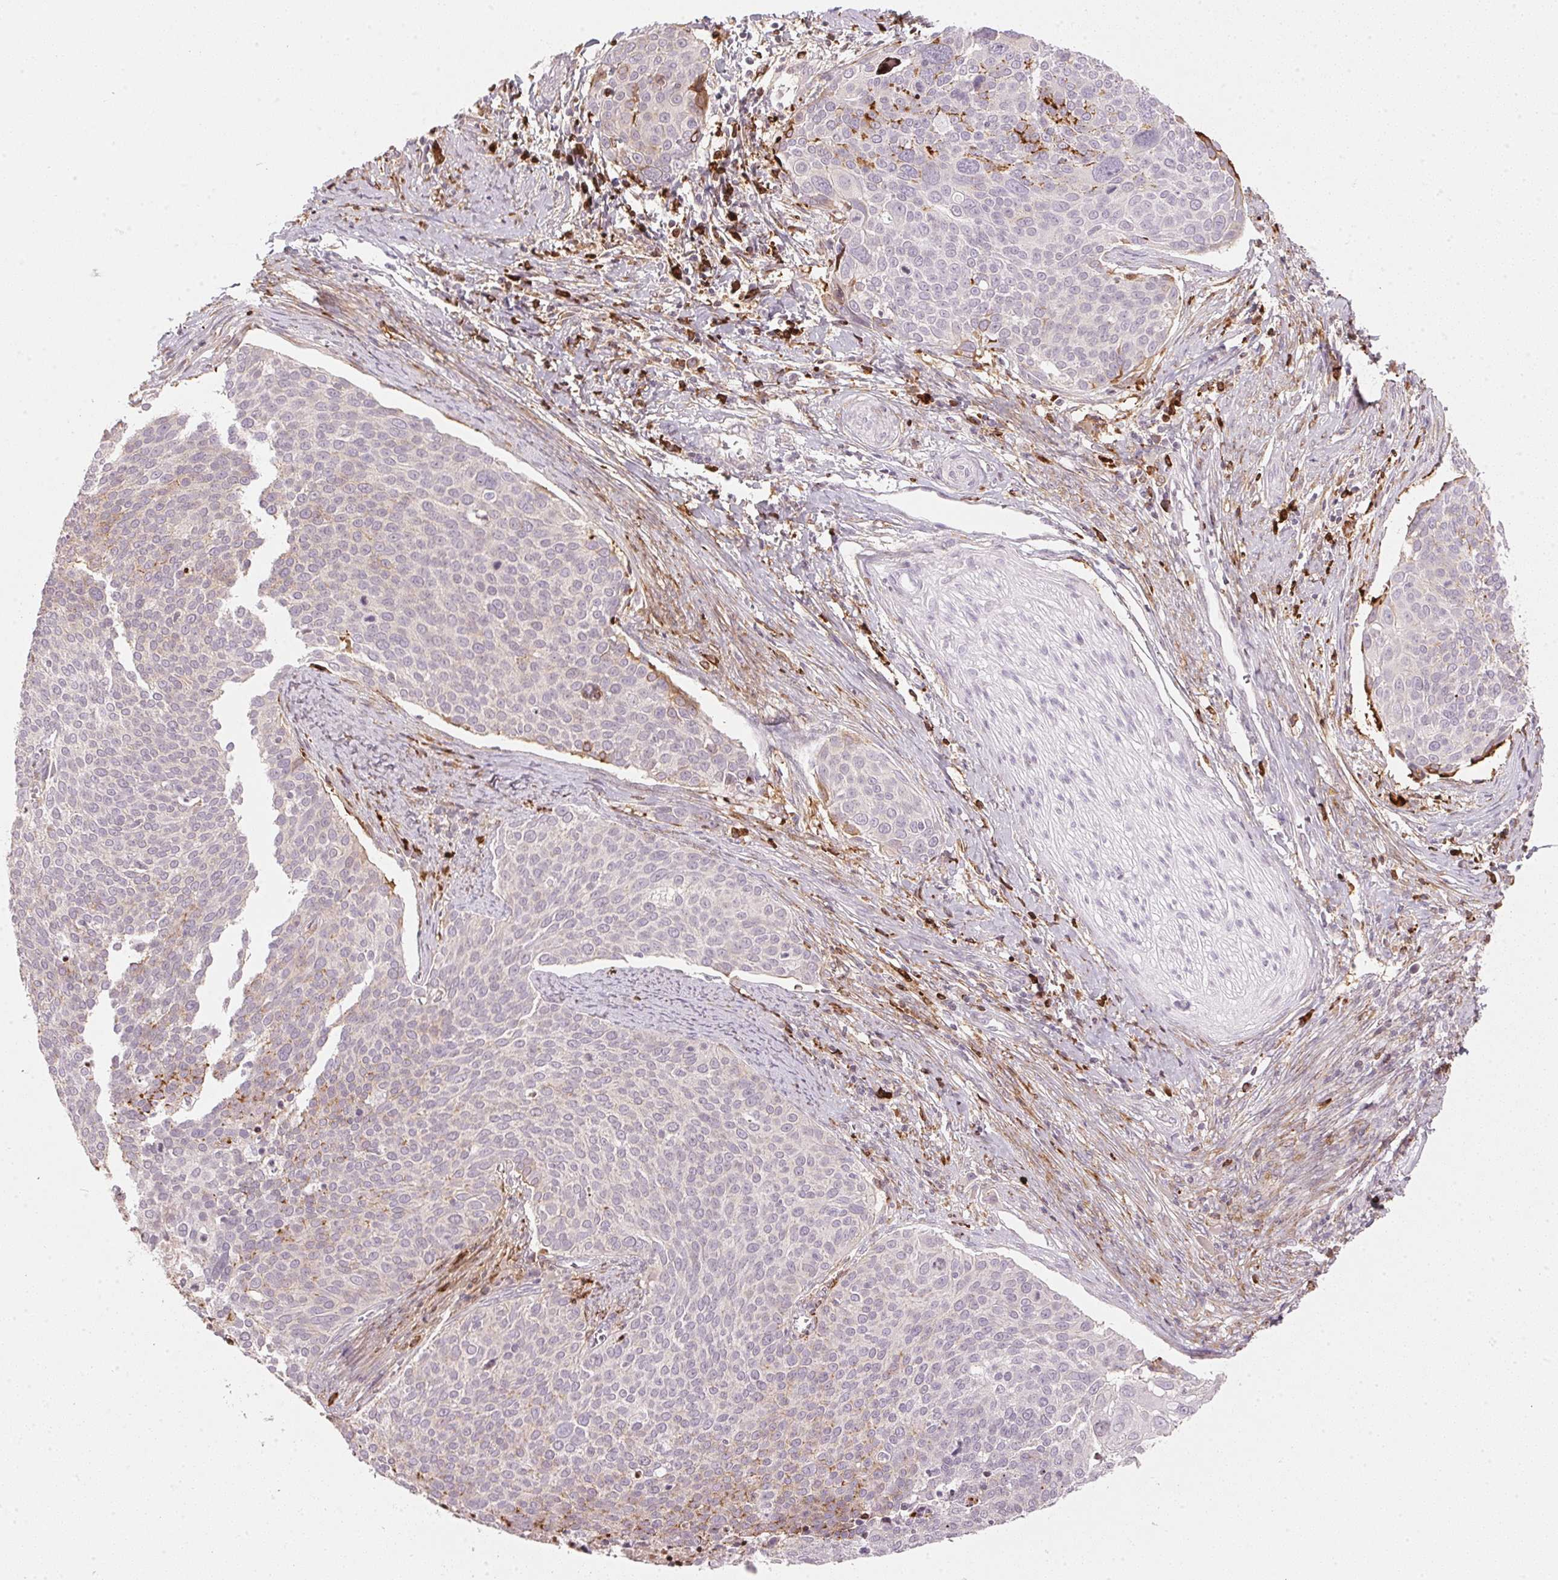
{"staining": {"intensity": "negative", "quantity": "none", "location": "none"}, "tissue": "cervical cancer", "cell_type": "Tumor cells", "image_type": "cancer", "snomed": [{"axis": "morphology", "description": "Squamous cell carcinoma, NOS"}, {"axis": "topography", "description": "Cervix"}], "caption": "Protein analysis of cervical squamous cell carcinoma reveals no significant expression in tumor cells.", "gene": "SFRP4", "patient": {"sex": "female", "age": 39}}